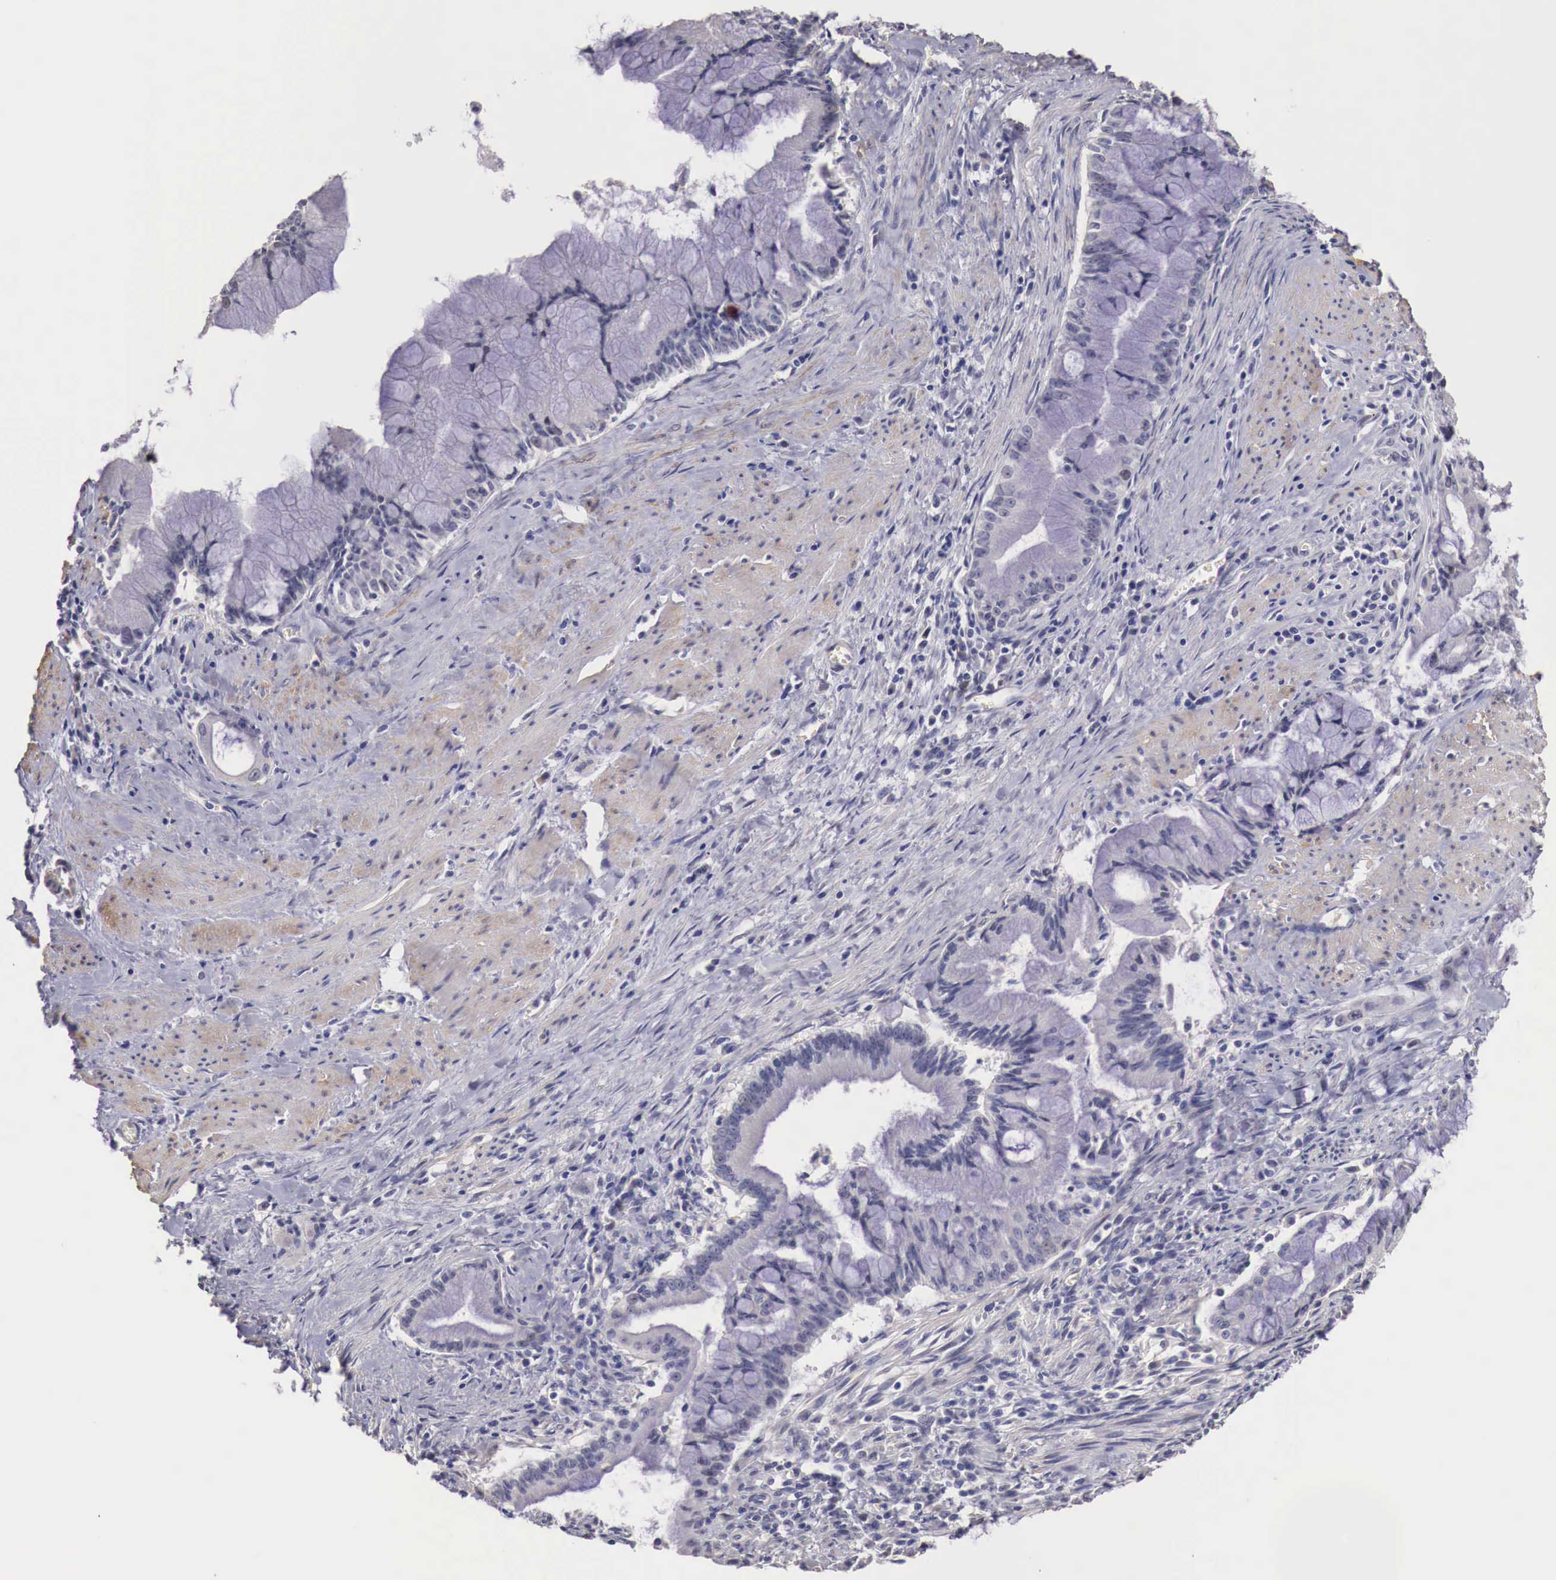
{"staining": {"intensity": "negative", "quantity": "none", "location": "none"}, "tissue": "pancreatic cancer", "cell_type": "Tumor cells", "image_type": "cancer", "snomed": [{"axis": "morphology", "description": "Adenocarcinoma, NOS"}, {"axis": "topography", "description": "Pancreas"}], "caption": "IHC of pancreatic adenocarcinoma reveals no positivity in tumor cells. (Stains: DAB immunohistochemistry (IHC) with hematoxylin counter stain, Microscopy: brightfield microscopy at high magnification).", "gene": "ENOX2", "patient": {"sex": "male", "age": 59}}